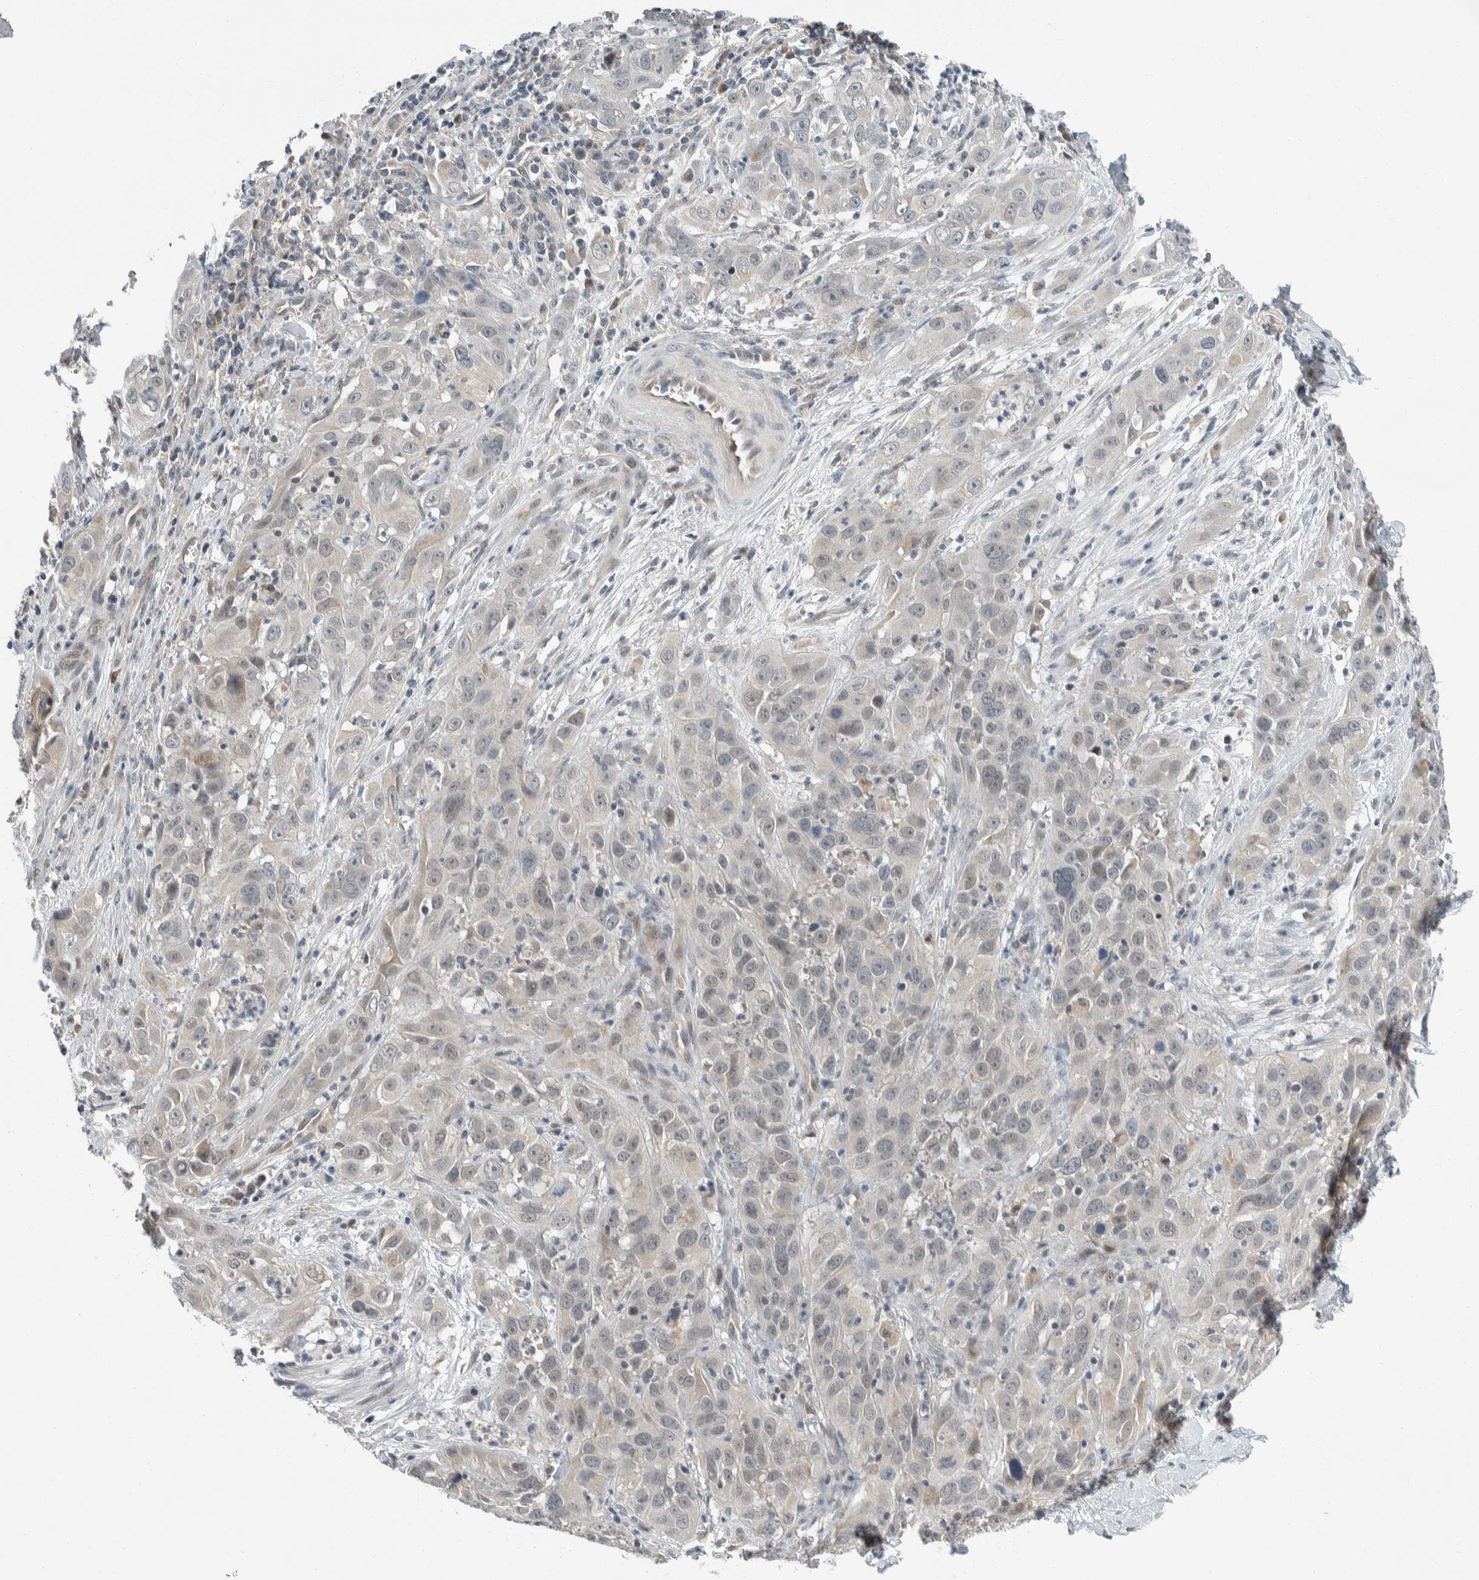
{"staining": {"intensity": "weak", "quantity": "<25%", "location": "cytoplasmic/membranous"}, "tissue": "cervical cancer", "cell_type": "Tumor cells", "image_type": "cancer", "snomed": [{"axis": "morphology", "description": "Squamous cell carcinoma, NOS"}, {"axis": "topography", "description": "Cervix"}], "caption": "A photomicrograph of human cervical cancer is negative for staining in tumor cells.", "gene": "SHPK", "patient": {"sex": "female", "age": 32}}